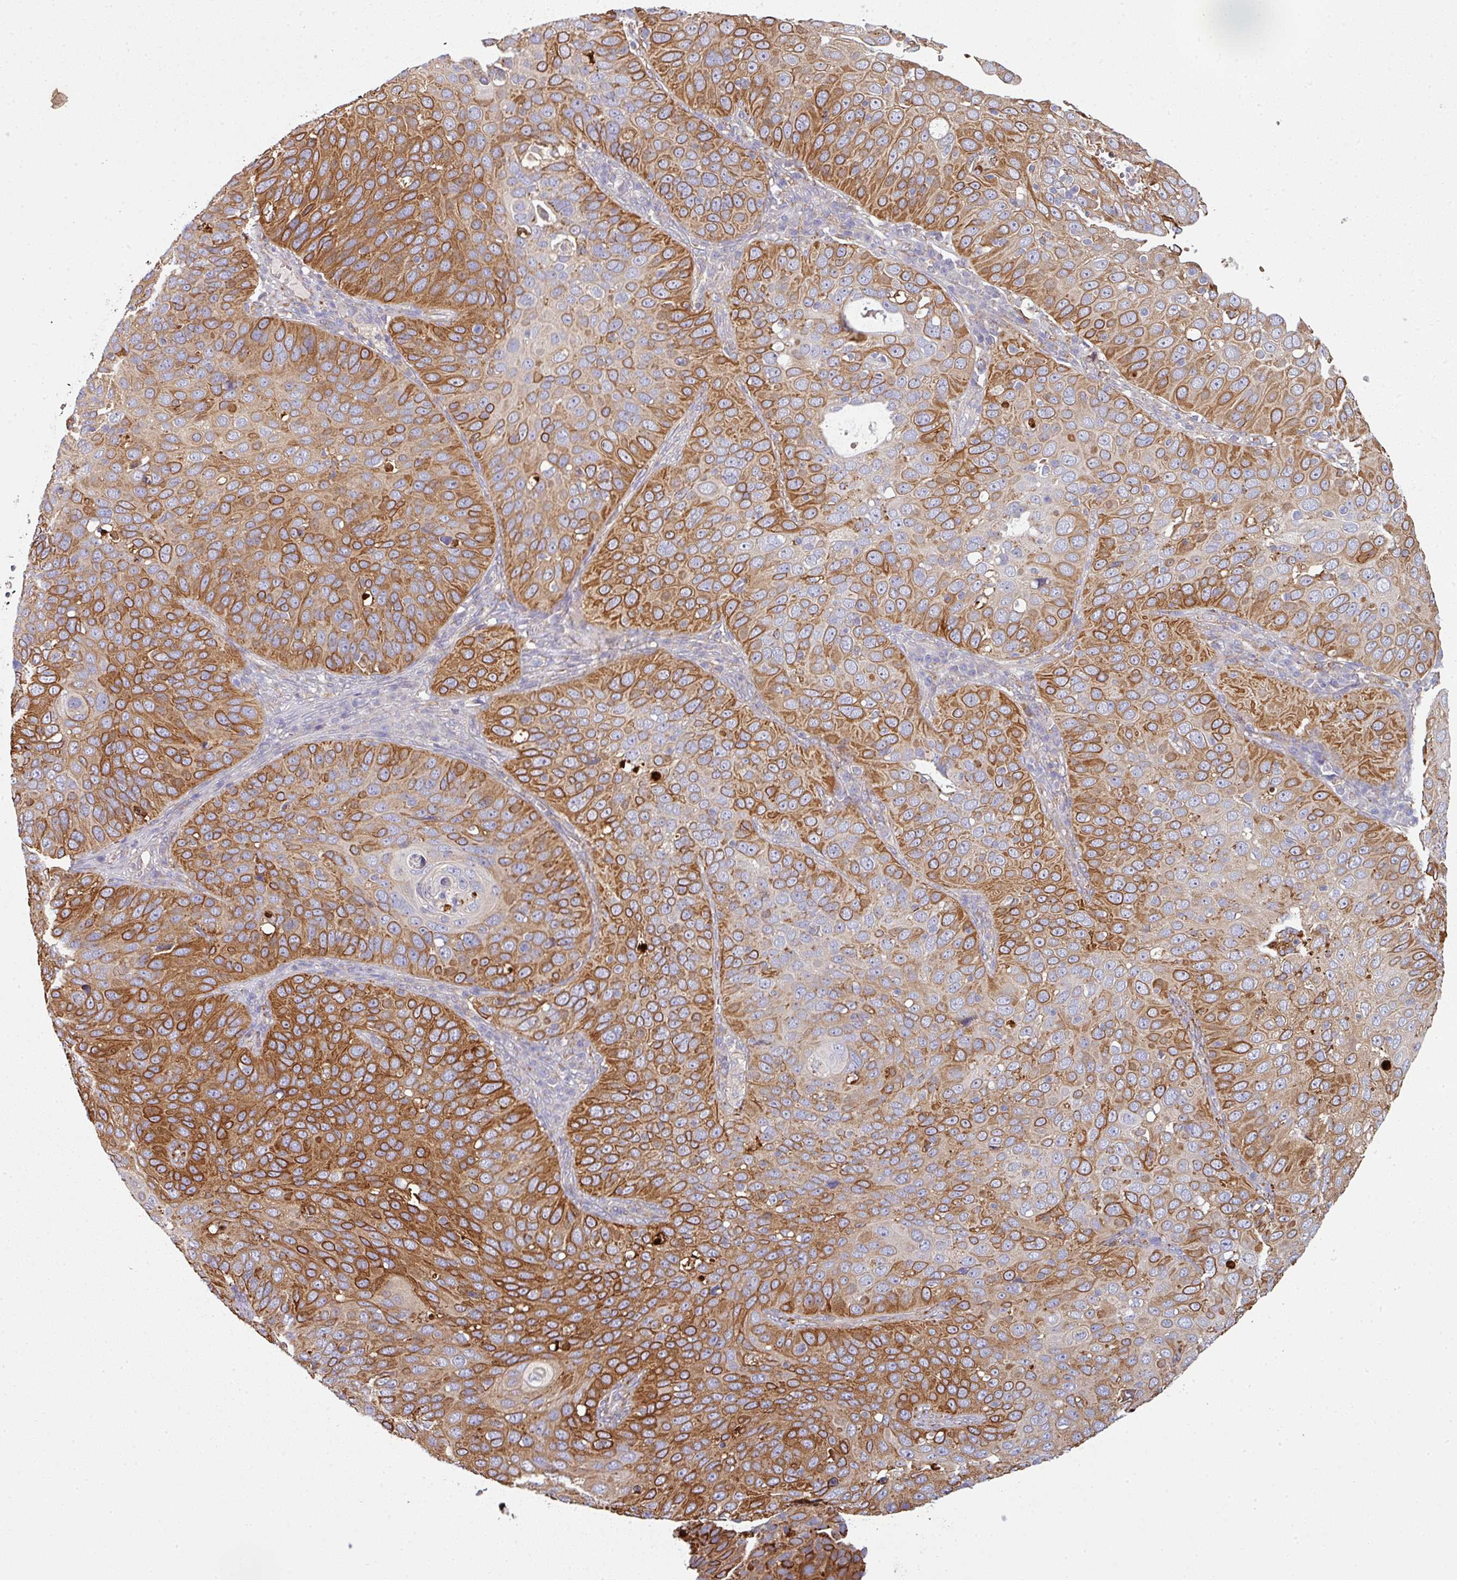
{"staining": {"intensity": "strong", "quantity": ">75%", "location": "cytoplasmic/membranous"}, "tissue": "cervical cancer", "cell_type": "Tumor cells", "image_type": "cancer", "snomed": [{"axis": "morphology", "description": "Squamous cell carcinoma, NOS"}, {"axis": "topography", "description": "Cervix"}], "caption": "Cervical cancer tissue demonstrates strong cytoplasmic/membranous expression in approximately >75% of tumor cells The staining was performed using DAB, with brown indicating positive protein expression. Nuclei are stained blue with hematoxylin.", "gene": "ZNF268", "patient": {"sex": "female", "age": 36}}